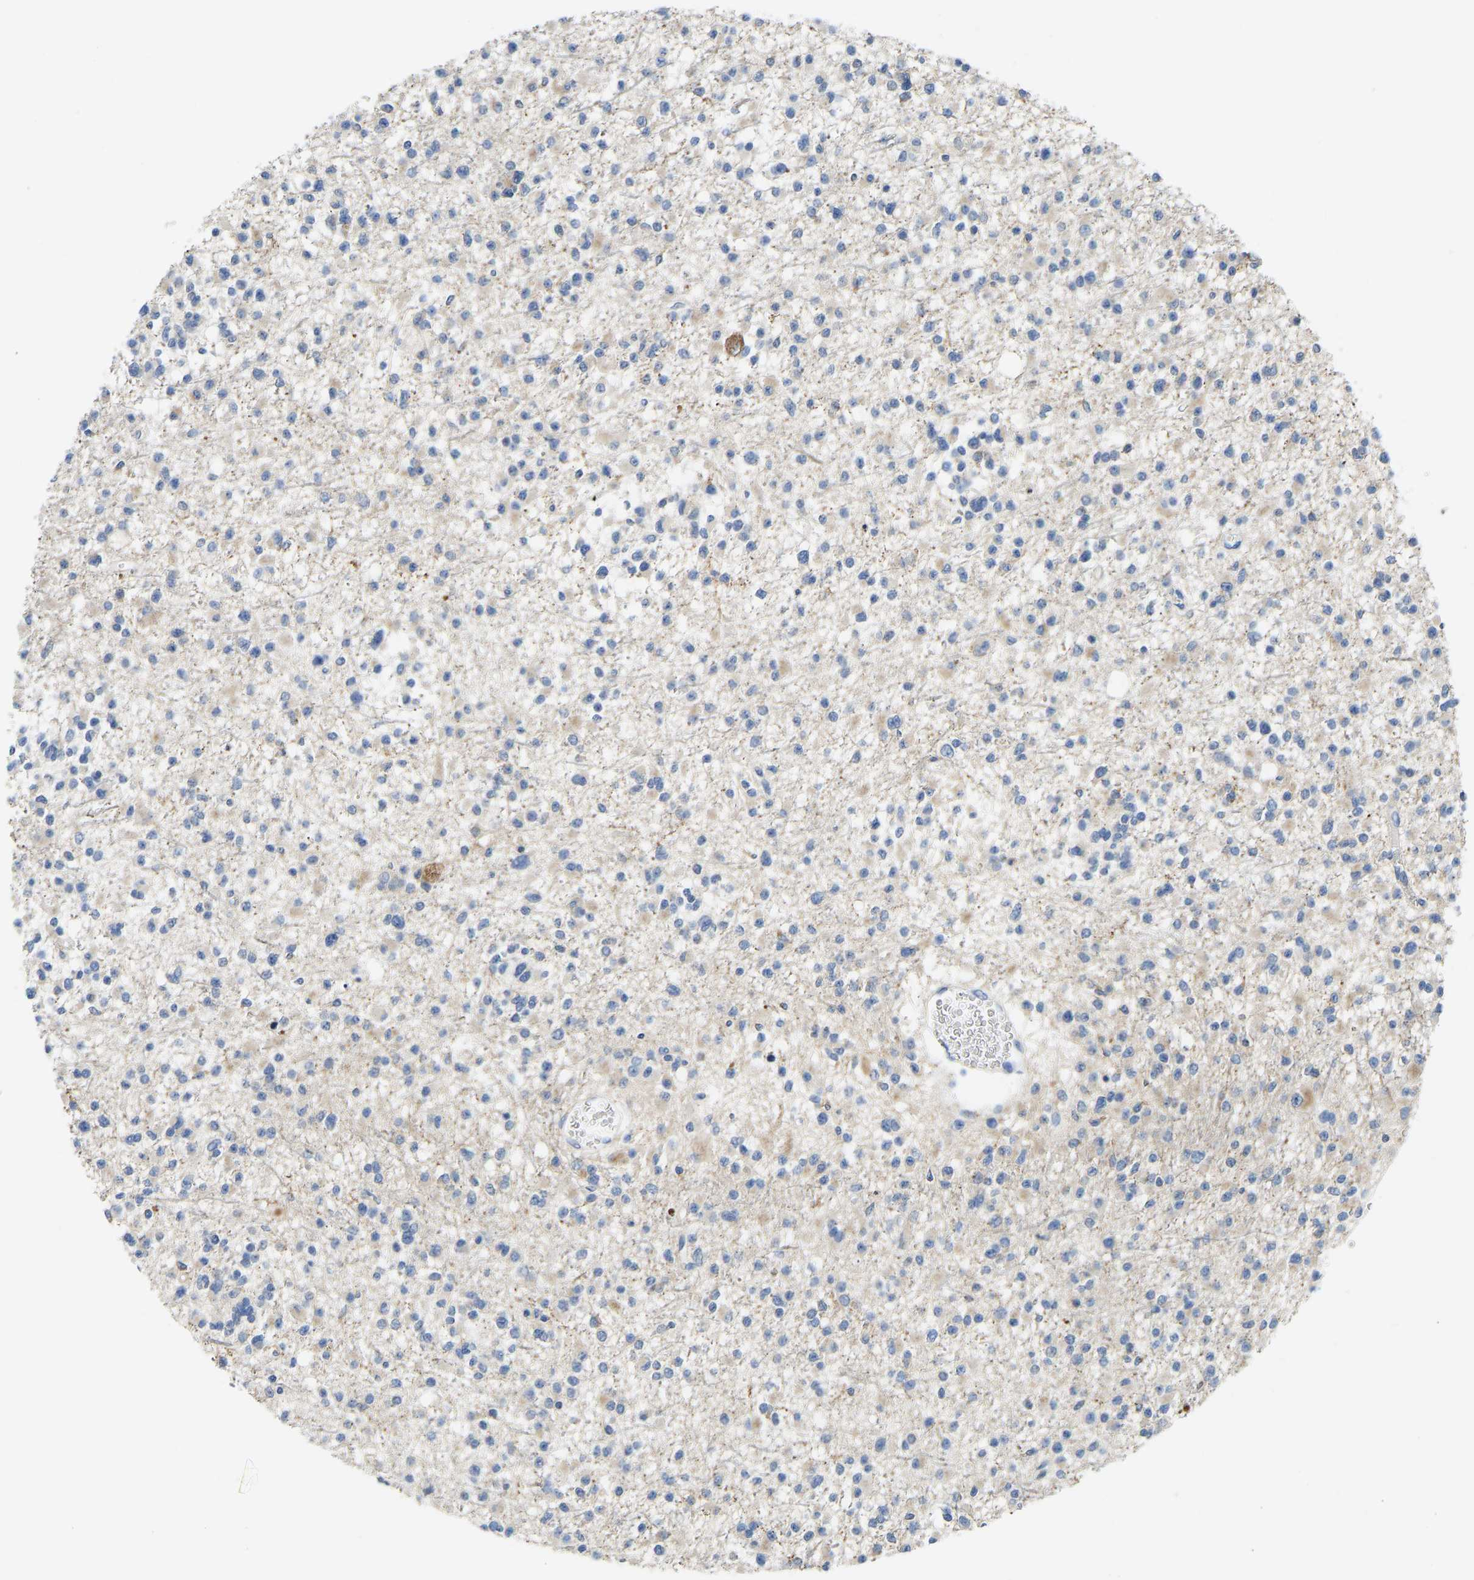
{"staining": {"intensity": "negative", "quantity": "none", "location": "none"}, "tissue": "glioma", "cell_type": "Tumor cells", "image_type": "cancer", "snomed": [{"axis": "morphology", "description": "Glioma, malignant, Low grade"}, {"axis": "topography", "description": "Brain"}], "caption": "An image of human glioma is negative for staining in tumor cells. Brightfield microscopy of immunohistochemistry (IHC) stained with DAB (brown) and hematoxylin (blue), captured at high magnification.", "gene": "ATP6V1E1", "patient": {"sex": "female", "age": 22}}